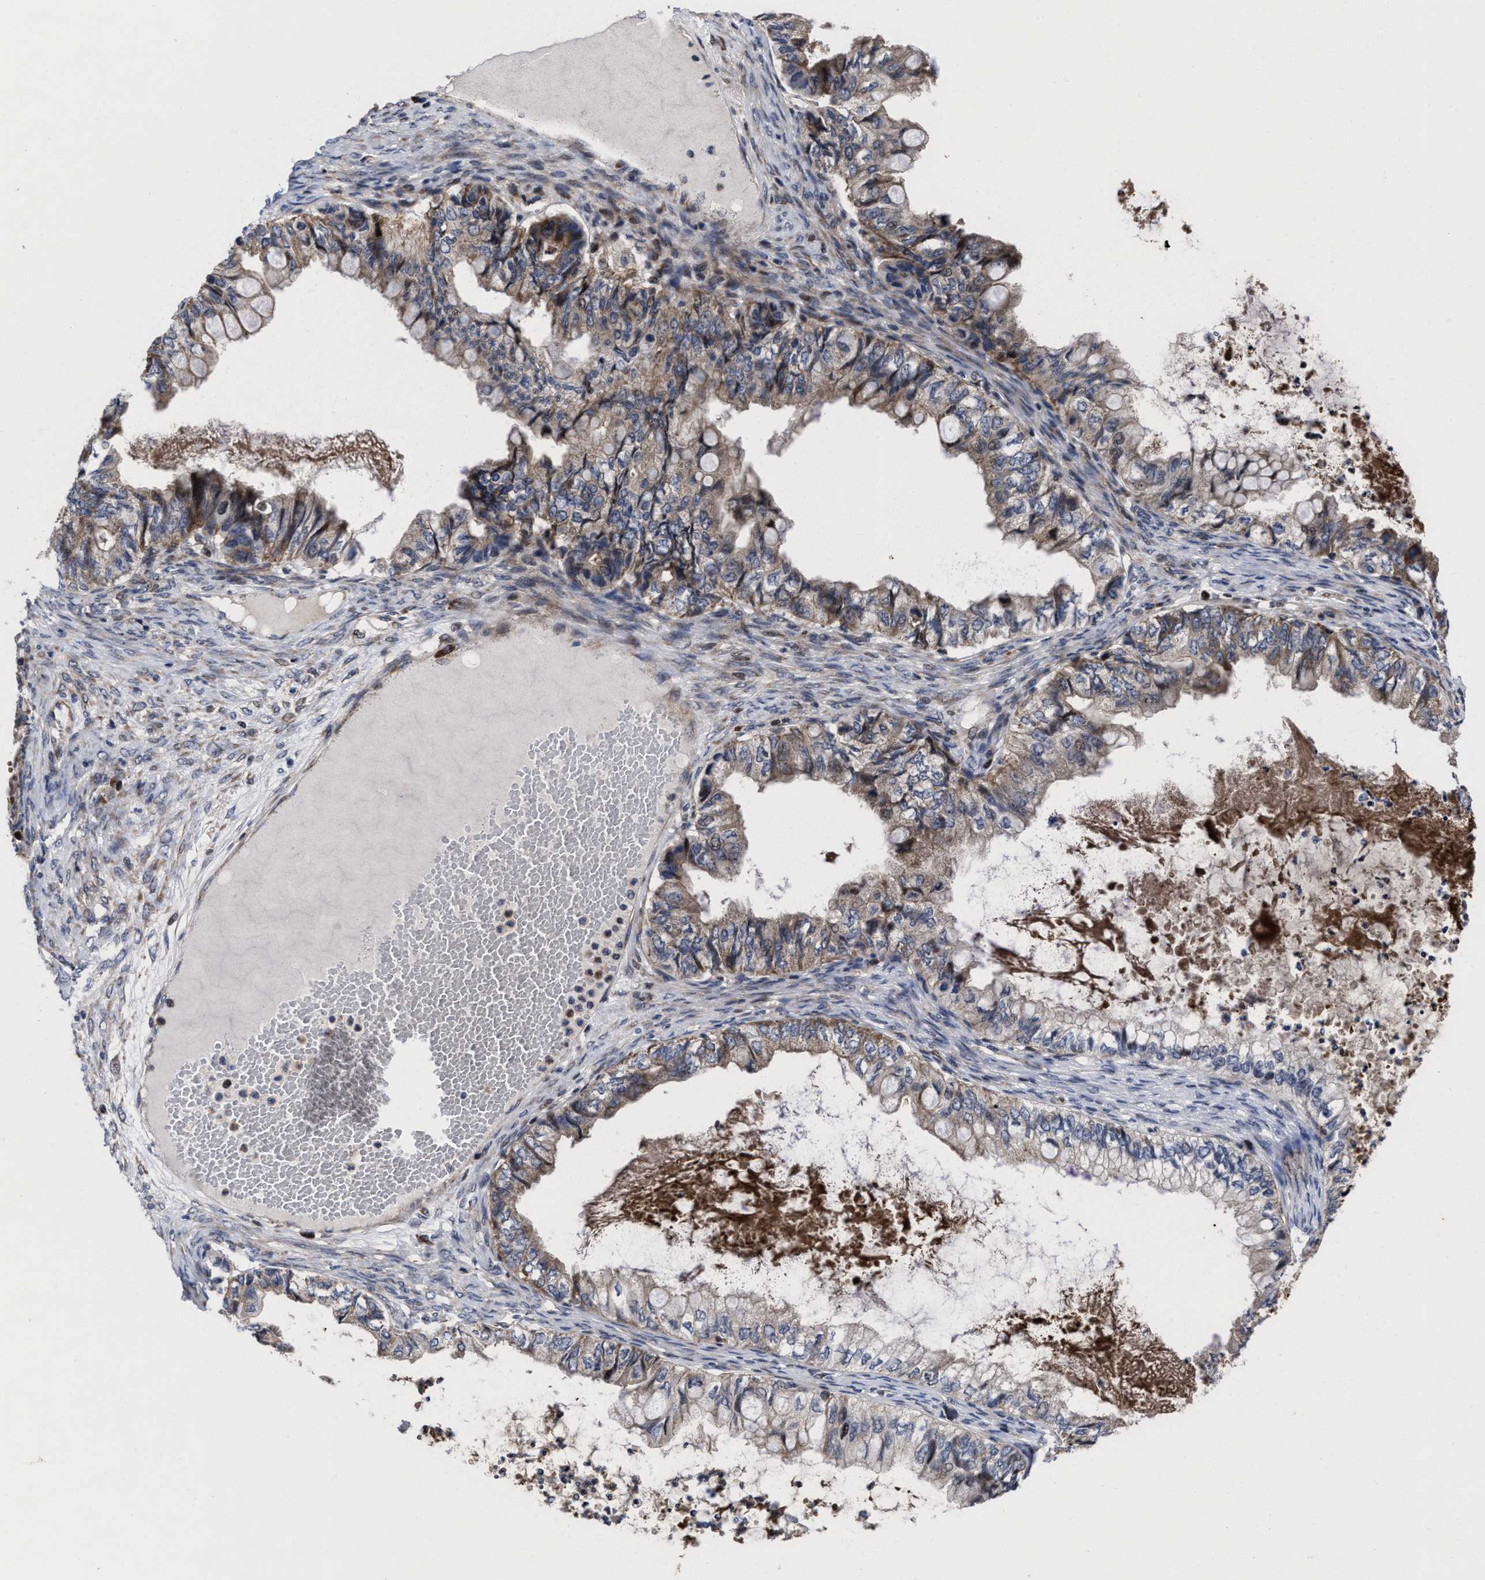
{"staining": {"intensity": "moderate", "quantity": ">75%", "location": "cytoplasmic/membranous"}, "tissue": "ovarian cancer", "cell_type": "Tumor cells", "image_type": "cancer", "snomed": [{"axis": "morphology", "description": "Cystadenocarcinoma, mucinous, NOS"}, {"axis": "topography", "description": "Ovary"}], "caption": "High-power microscopy captured an immunohistochemistry (IHC) photomicrograph of ovarian cancer (mucinous cystadenocarcinoma), revealing moderate cytoplasmic/membranous positivity in approximately >75% of tumor cells.", "gene": "MRPL50", "patient": {"sex": "female", "age": 80}}